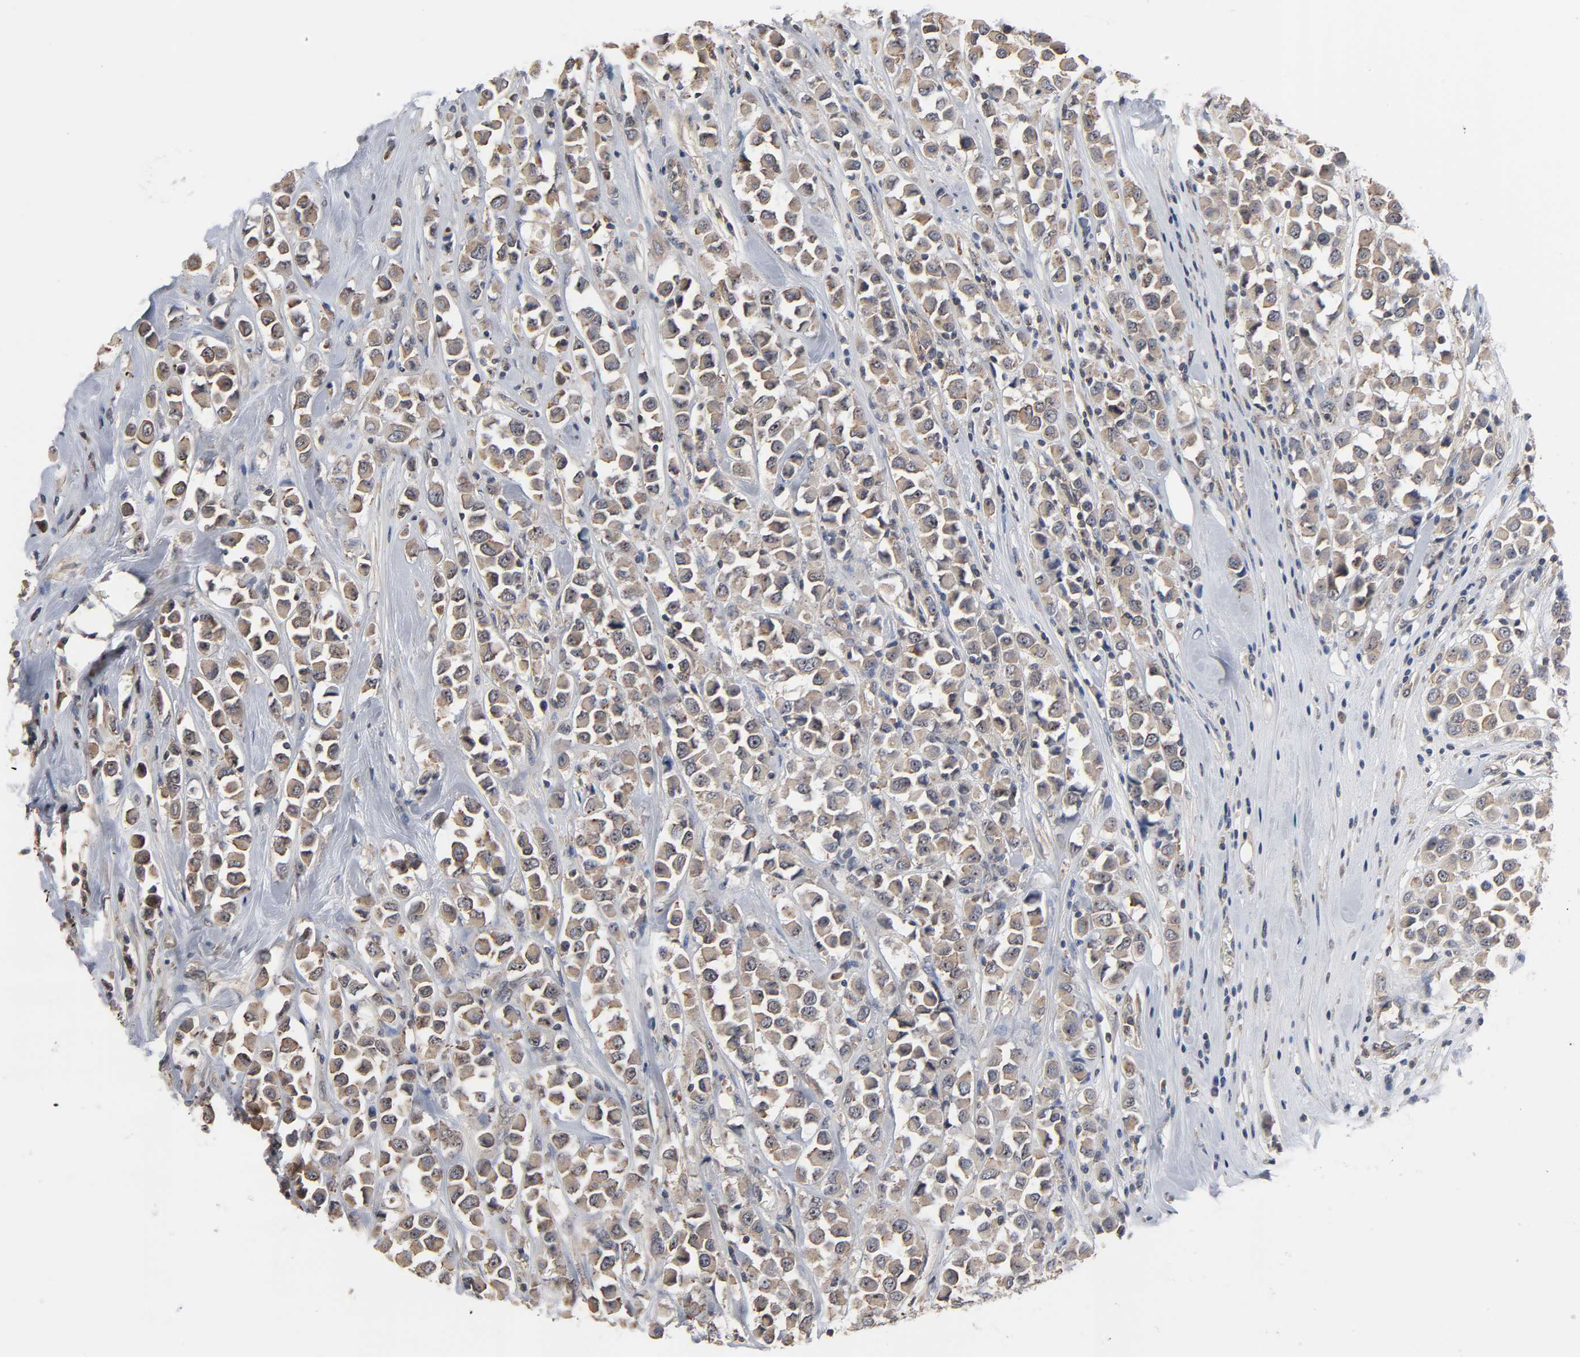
{"staining": {"intensity": "weak", "quantity": ">75%", "location": "cytoplasmic/membranous"}, "tissue": "breast cancer", "cell_type": "Tumor cells", "image_type": "cancer", "snomed": [{"axis": "morphology", "description": "Duct carcinoma"}, {"axis": "topography", "description": "Breast"}], "caption": "Intraductal carcinoma (breast) was stained to show a protein in brown. There is low levels of weak cytoplasmic/membranous staining in about >75% of tumor cells.", "gene": "DDX10", "patient": {"sex": "female", "age": 61}}